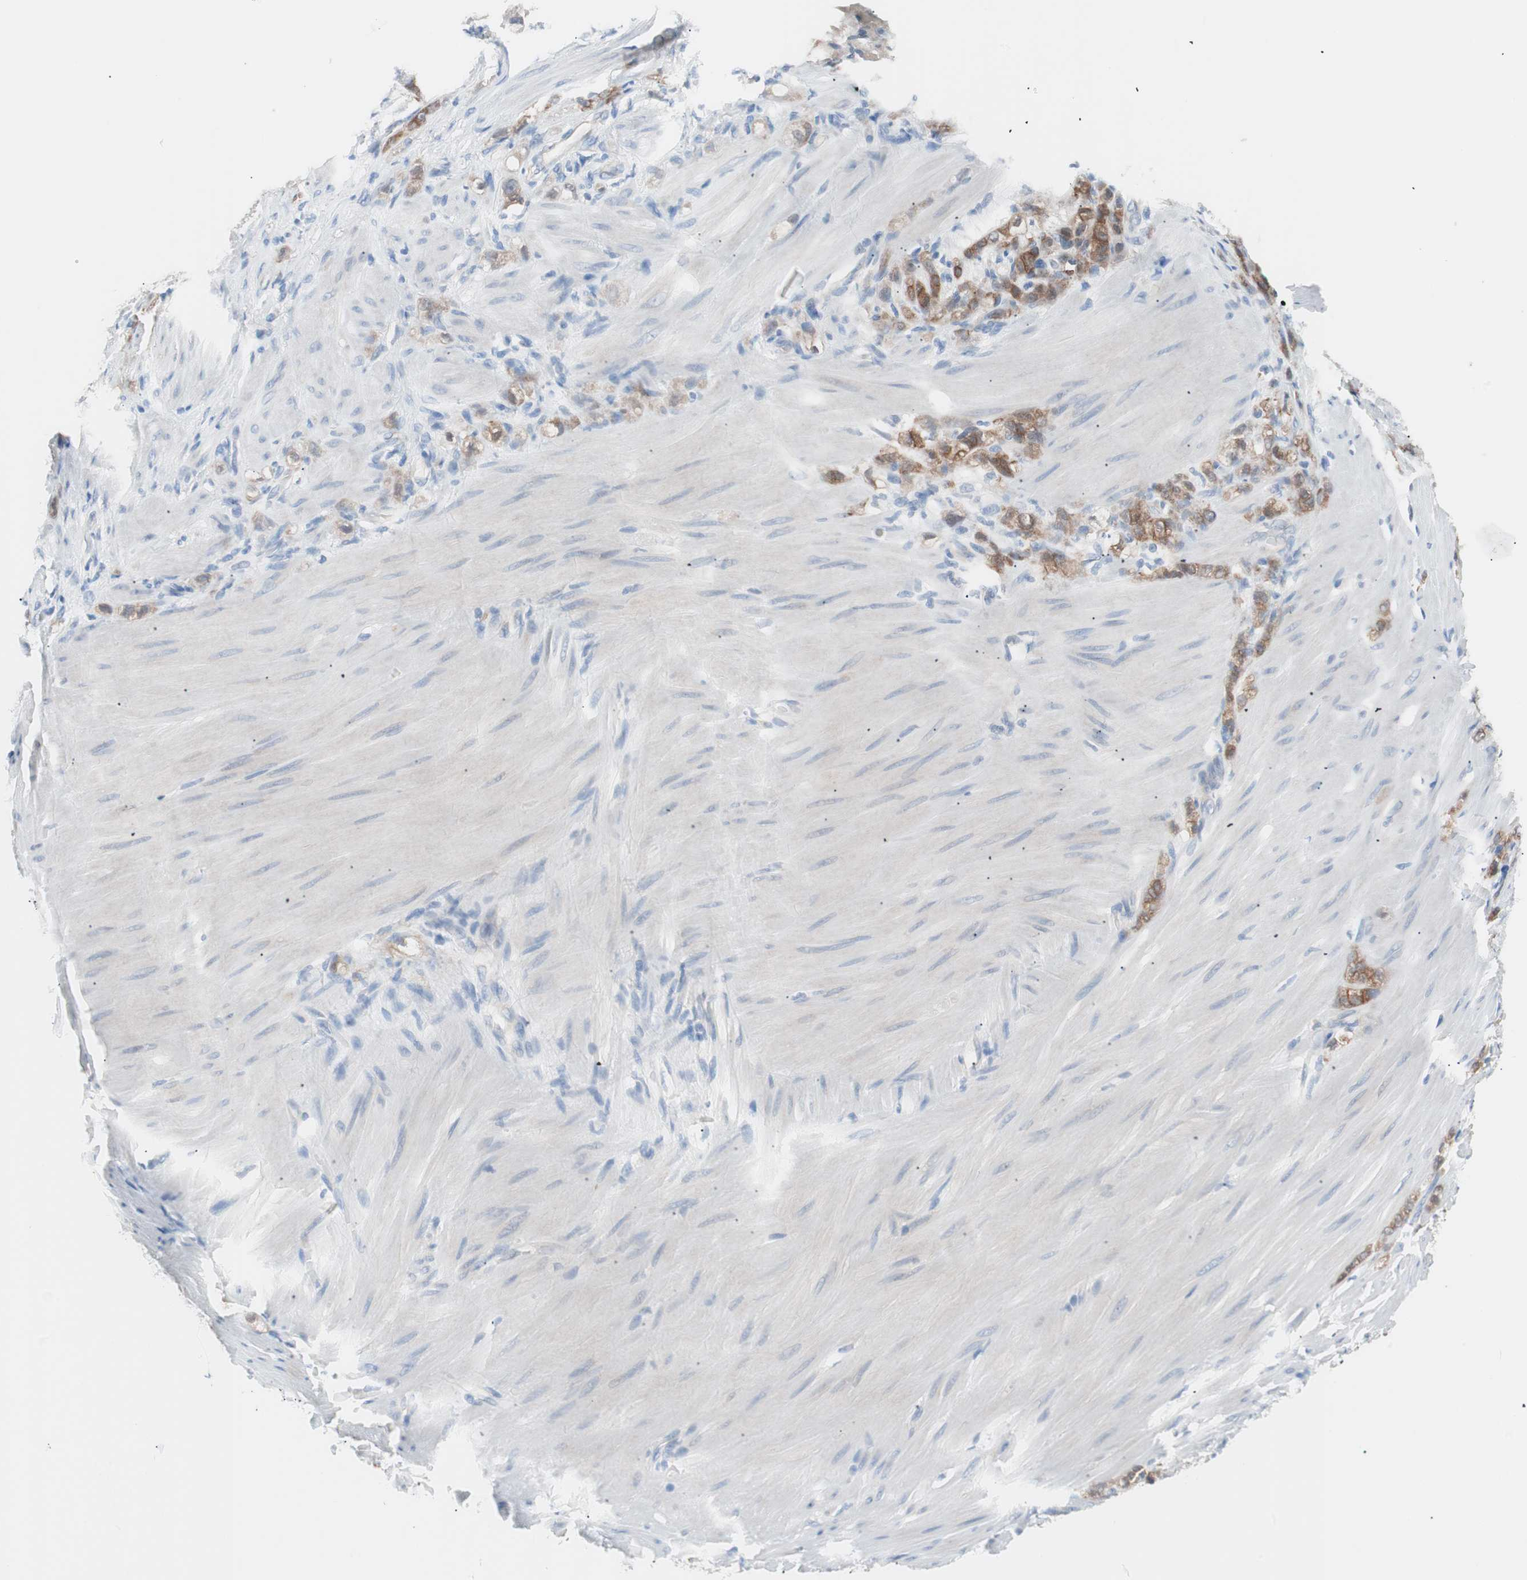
{"staining": {"intensity": "moderate", "quantity": ">75%", "location": "cytoplasmic/membranous"}, "tissue": "stomach cancer", "cell_type": "Tumor cells", "image_type": "cancer", "snomed": [{"axis": "morphology", "description": "Adenocarcinoma, NOS"}, {"axis": "topography", "description": "Stomach"}], "caption": "The immunohistochemical stain labels moderate cytoplasmic/membranous expression in tumor cells of adenocarcinoma (stomach) tissue.", "gene": "VIL1", "patient": {"sex": "male", "age": 82}}